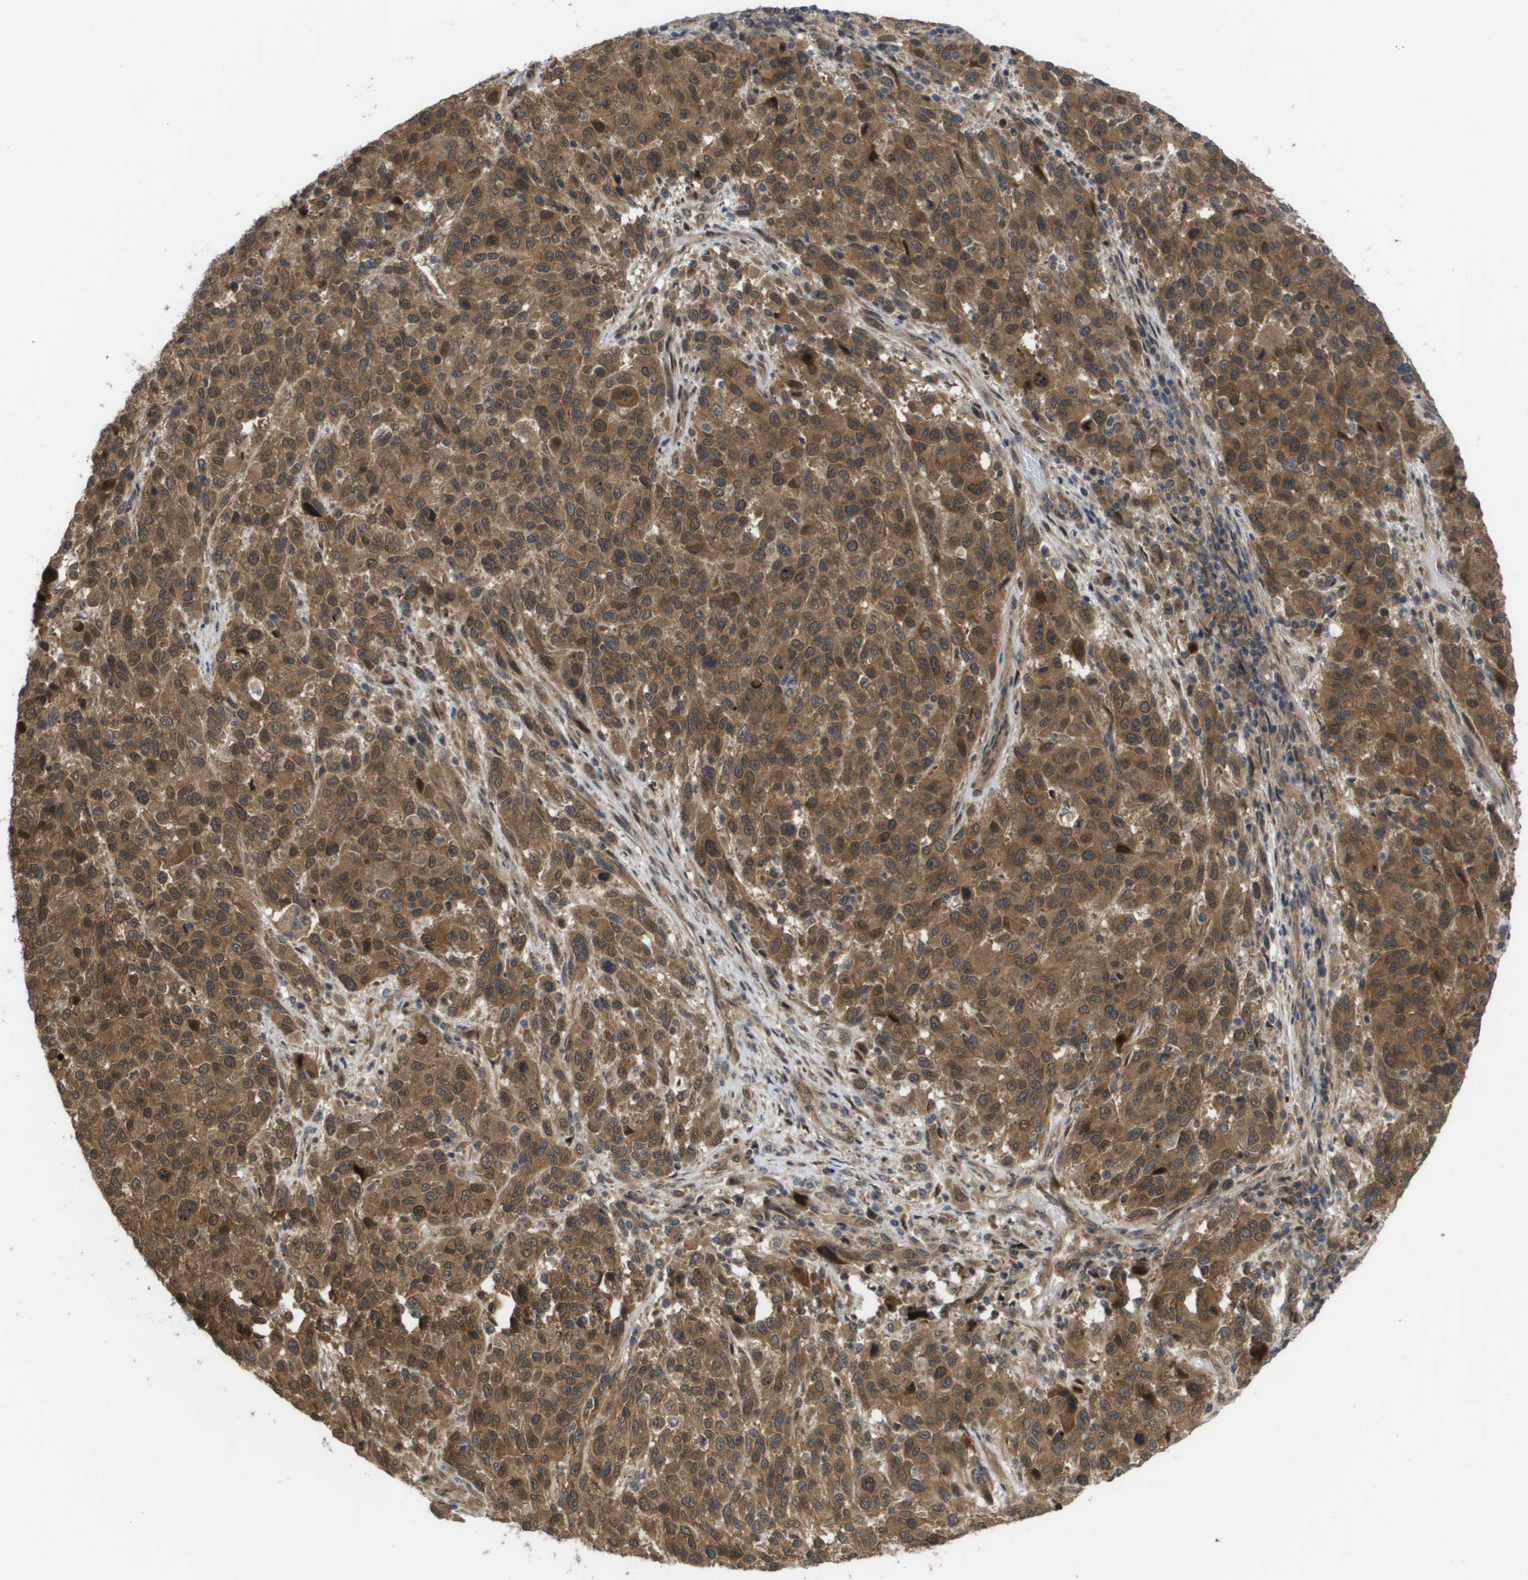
{"staining": {"intensity": "moderate", "quantity": ">75%", "location": "cytoplasmic/membranous,nuclear"}, "tissue": "melanoma", "cell_type": "Tumor cells", "image_type": "cancer", "snomed": [{"axis": "morphology", "description": "Malignant melanoma, Metastatic site"}, {"axis": "topography", "description": "Lymph node"}], "caption": "Protein staining displays moderate cytoplasmic/membranous and nuclear expression in about >75% of tumor cells in melanoma.", "gene": "CTPS2", "patient": {"sex": "male", "age": 61}}